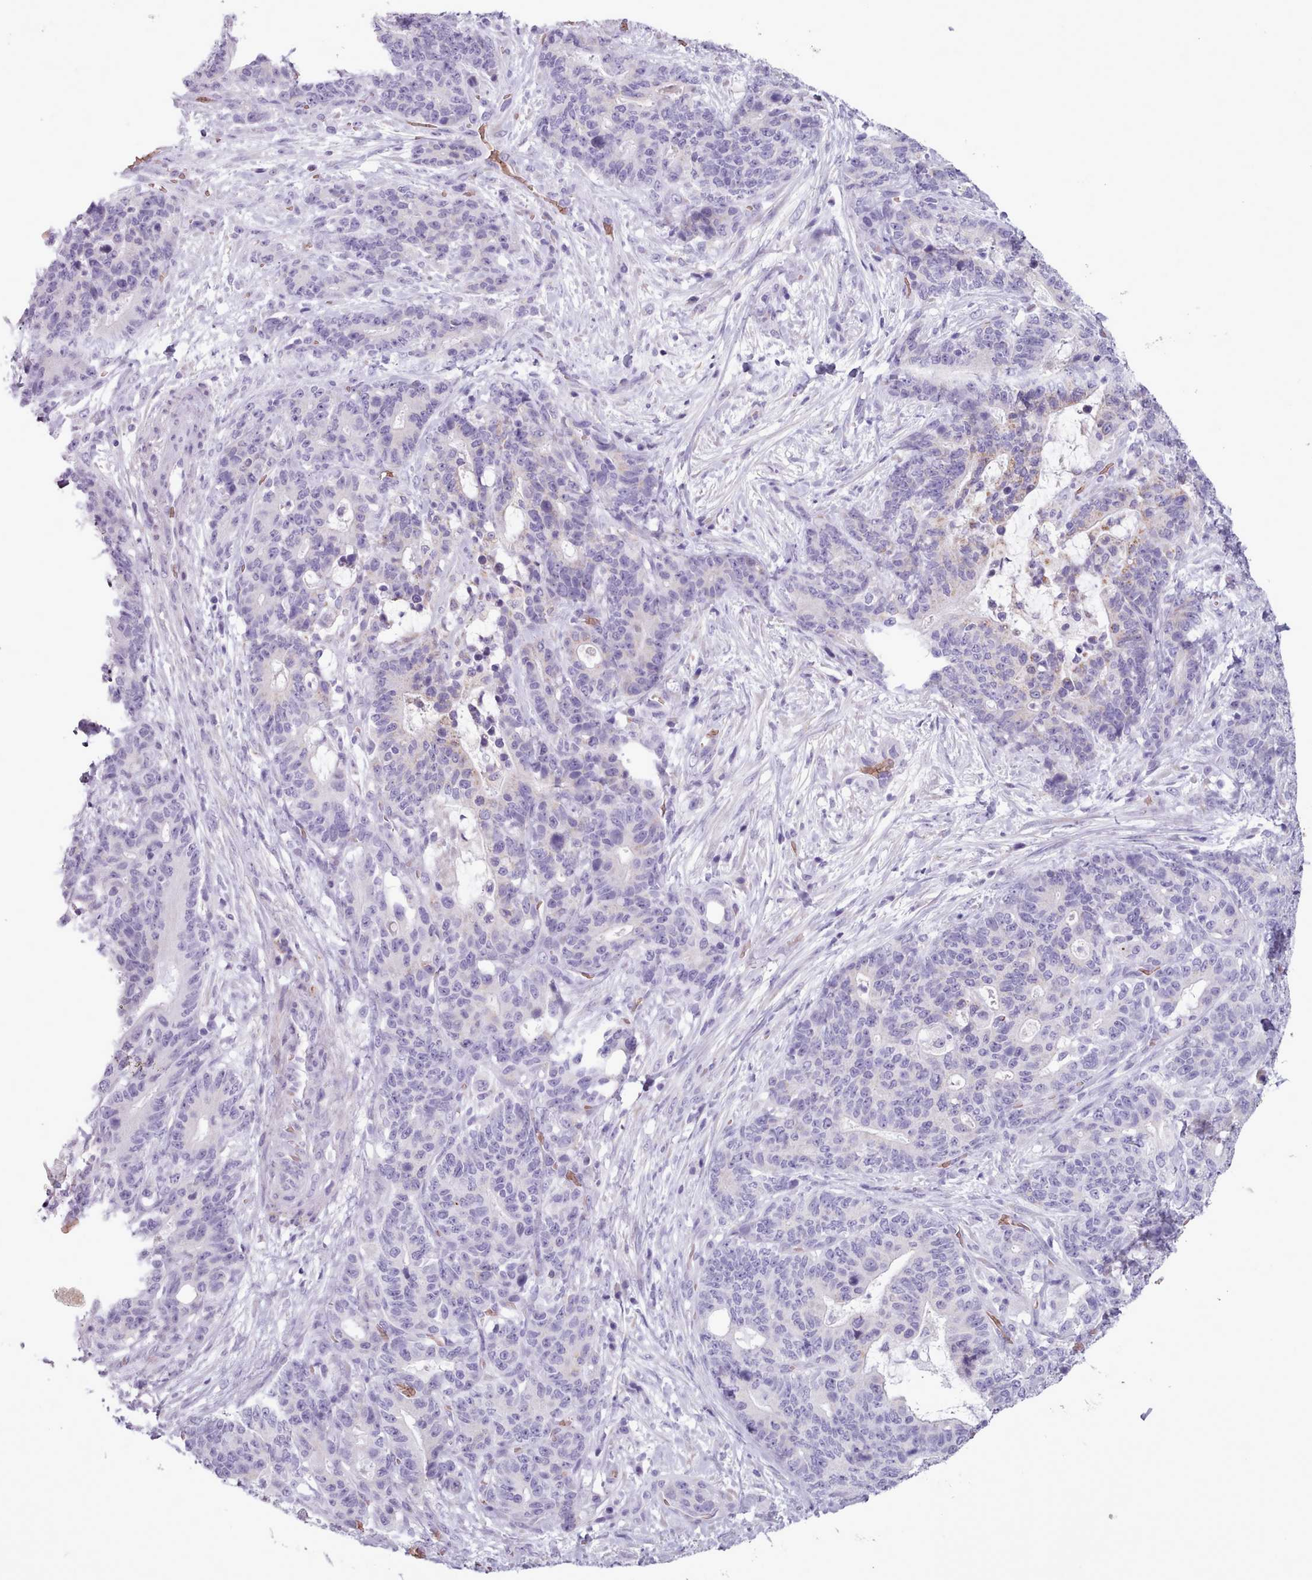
{"staining": {"intensity": "negative", "quantity": "none", "location": "none"}, "tissue": "stomach cancer", "cell_type": "Tumor cells", "image_type": "cancer", "snomed": [{"axis": "morphology", "description": "Normal tissue, NOS"}, {"axis": "morphology", "description": "Adenocarcinoma, NOS"}, {"axis": "topography", "description": "Stomach"}], "caption": "This is a micrograph of immunohistochemistry (IHC) staining of stomach adenocarcinoma, which shows no staining in tumor cells. The staining was performed using DAB (3,3'-diaminobenzidine) to visualize the protein expression in brown, while the nuclei were stained in blue with hematoxylin (Magnification: 20x).", "gene": "AK4", "patient": {"sex": "female", "age": 64}}